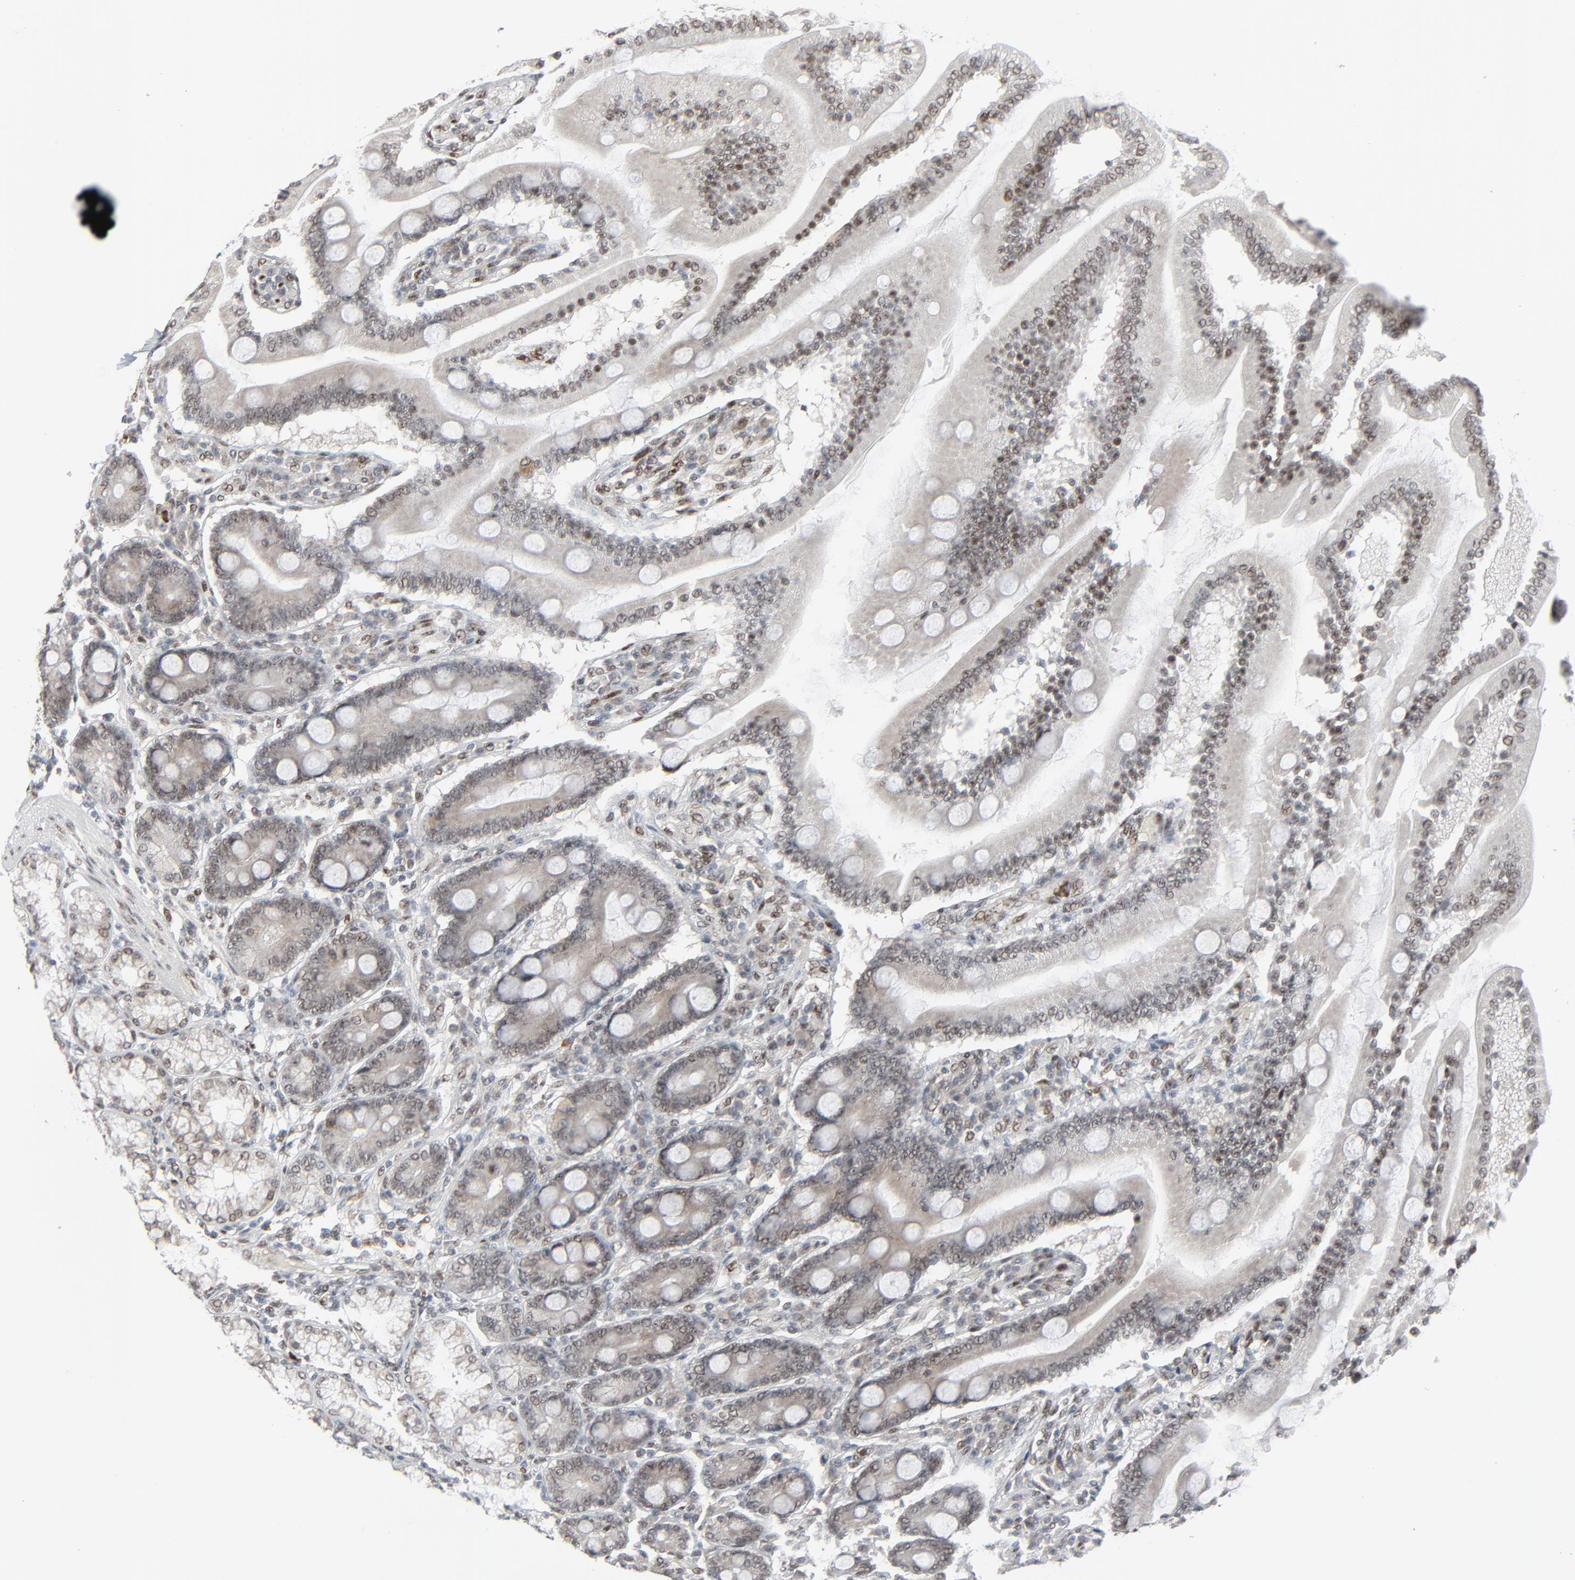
{"staining": {"intensity": "moderate", "quantity": ">75%", "location": "nuclear"}, "tissue": "duodenum", "cell_type": "Glandular cells", "image_type": "normal", "snomed": [{"axis": "morphology", "description": "Normal tissue, NOS"}, {"axis": "topography", "description": "Duodenum"}], "caption": "Immunohistochemistry micrograph of normal duodenum: duodenum stained using immunohistochemistry demonstrates medium levels of moderate protein expression localized specifically in the nuclear of glandular cells, appearing as a nuclear brown color.", "gene": "CUX1", "patient": {"sex": "female", "age": 64}}